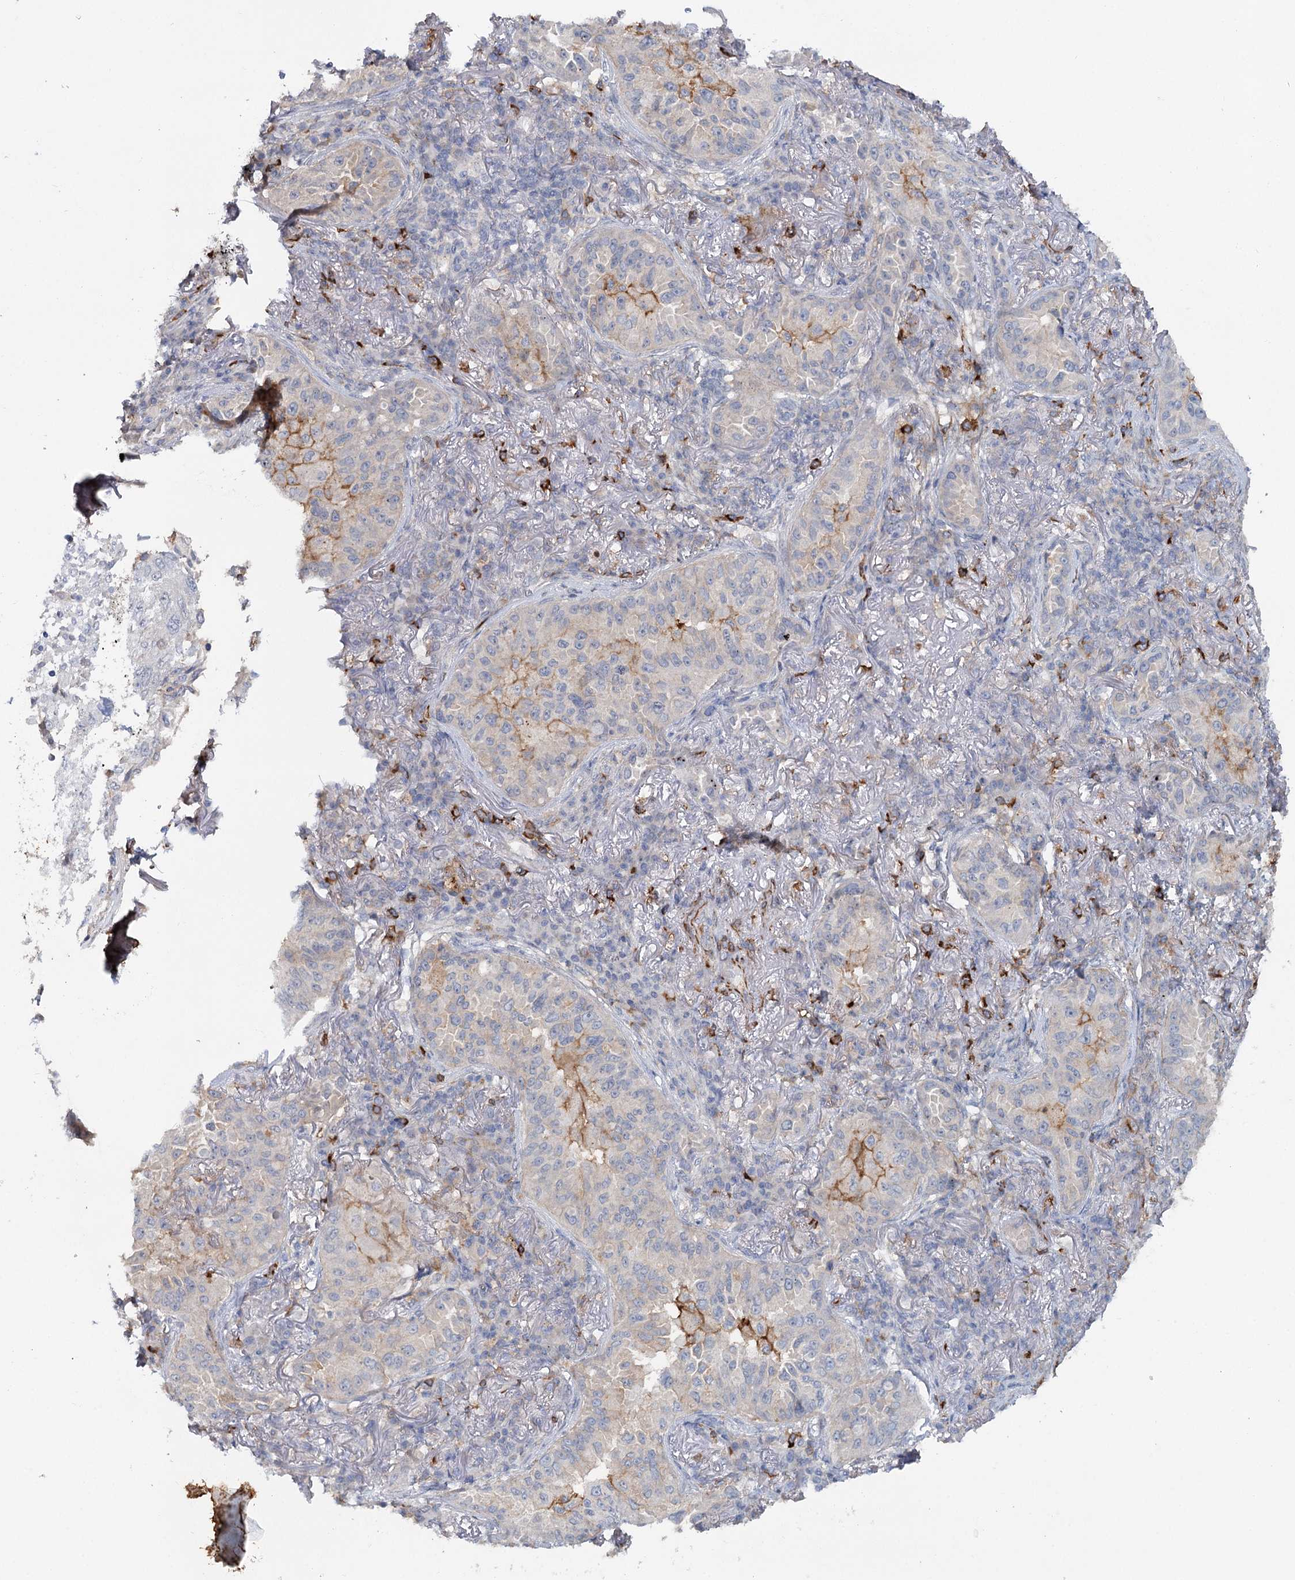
{"staining": {"intensity": "moderate", "quantity": "<25%", "location": "cytoplasmic/membranous"}, "tissue": "lung cancer", "cell_type": "Tumor cells", "image_type": "cancer", "snomed": [{"axis": "morphology", "description": "Adenocarcinoma, NOS"}, {"axis": "topography", "description": "Lung"}], "caption": "Lung adenocarcinoma stained for a protein reveals moderate cytoplasmic/membranous positivity in tumor cells.", "gene": "ALDH3B1", "patient": {"sex": "female", "age": 69}}